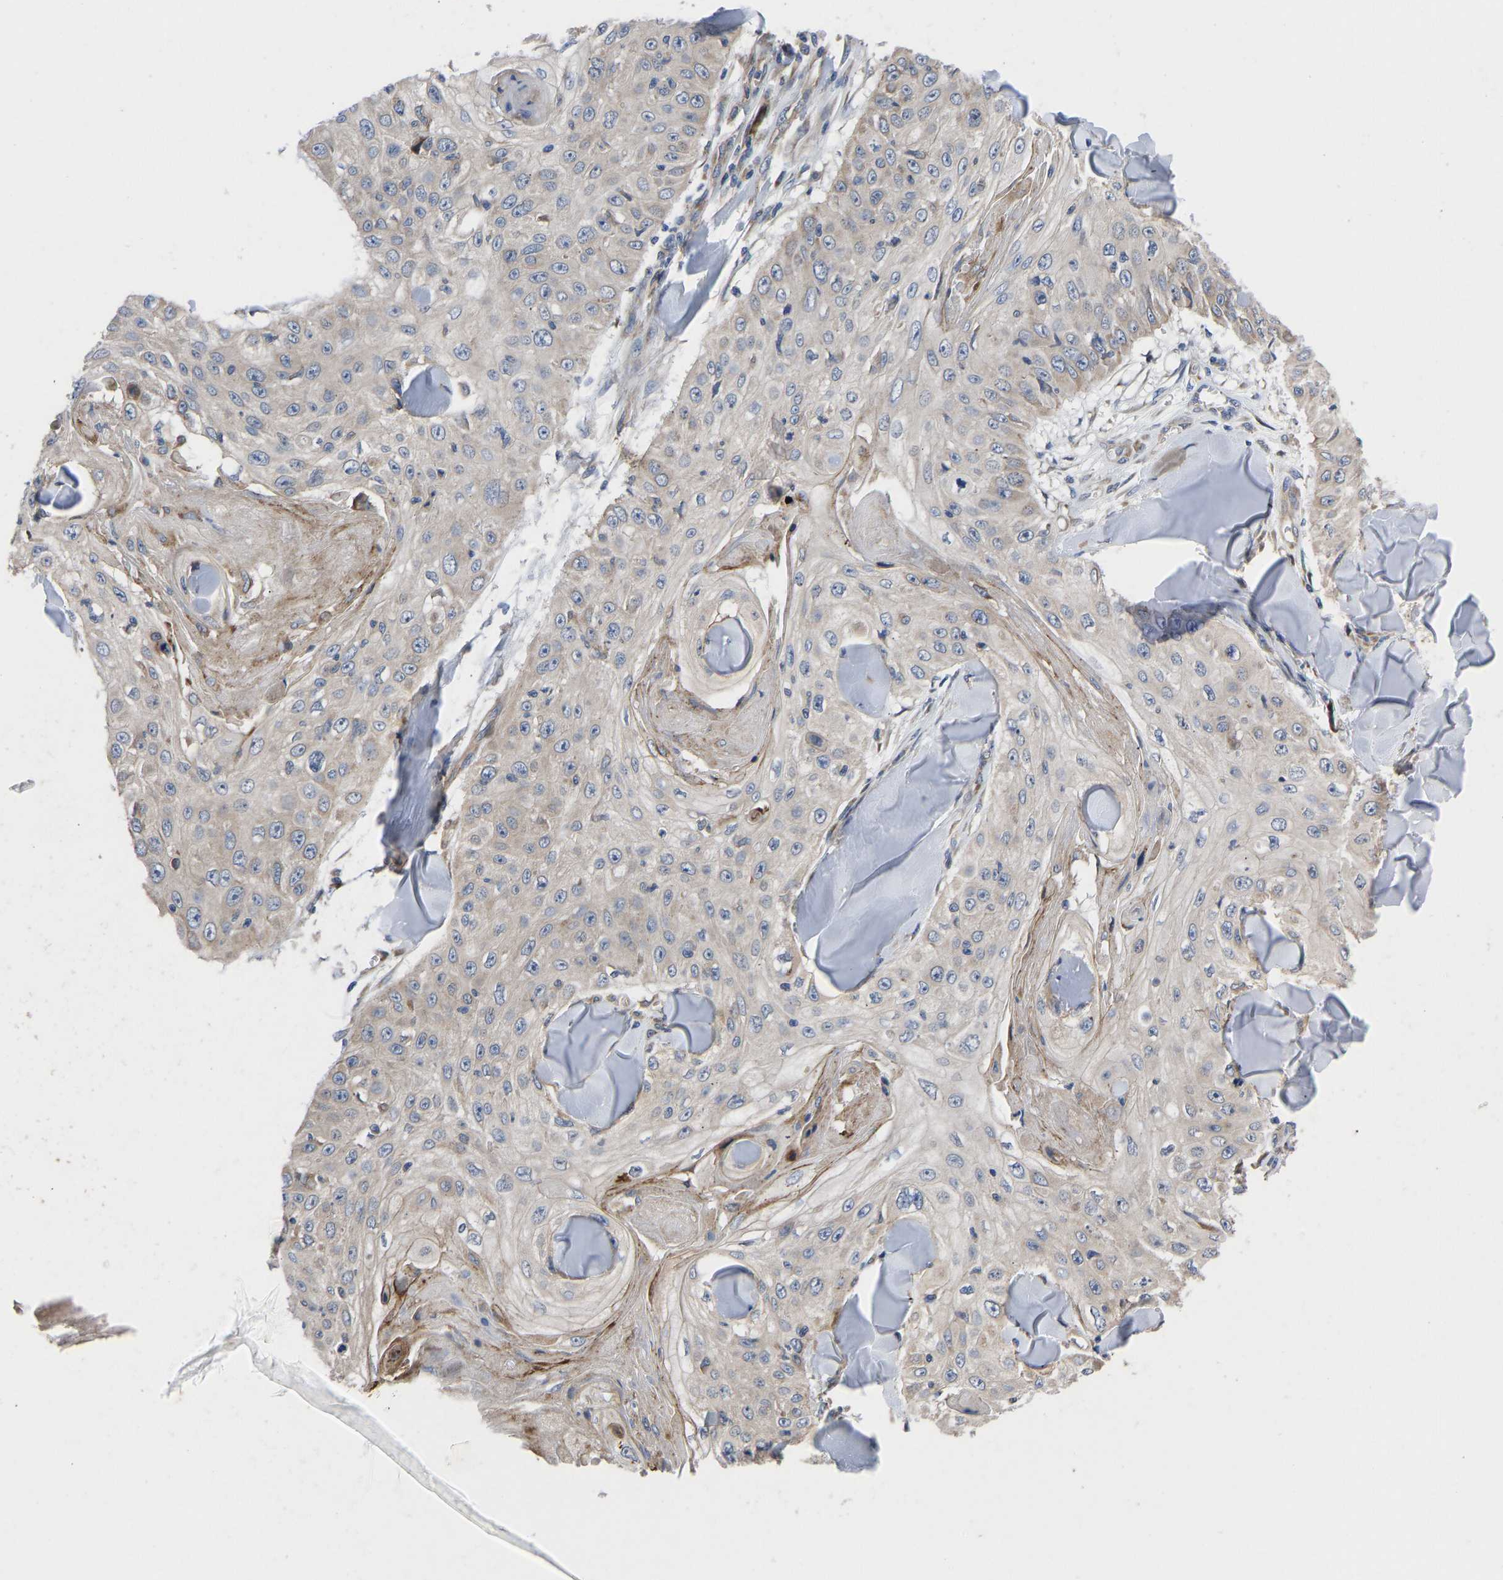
{"staining": {"intensity": "negative", "quantity": "none", "location": "none"}, "tissue": "skin cancer", "cell_type": "Tumor cells", "image_type": "cancer", "snomed": [{"axis": "morphology", "description": "Squamous cell carcinoma, NOS"}, {"axis": "topography", "description": "Skin"}], "caption": "This is an IHC micrograph of human skin squamous cell carcinoma. There is no staining in tumor cells.", "gene": "TMEM38B", "patient": {"sex": "male", "age": 86}}